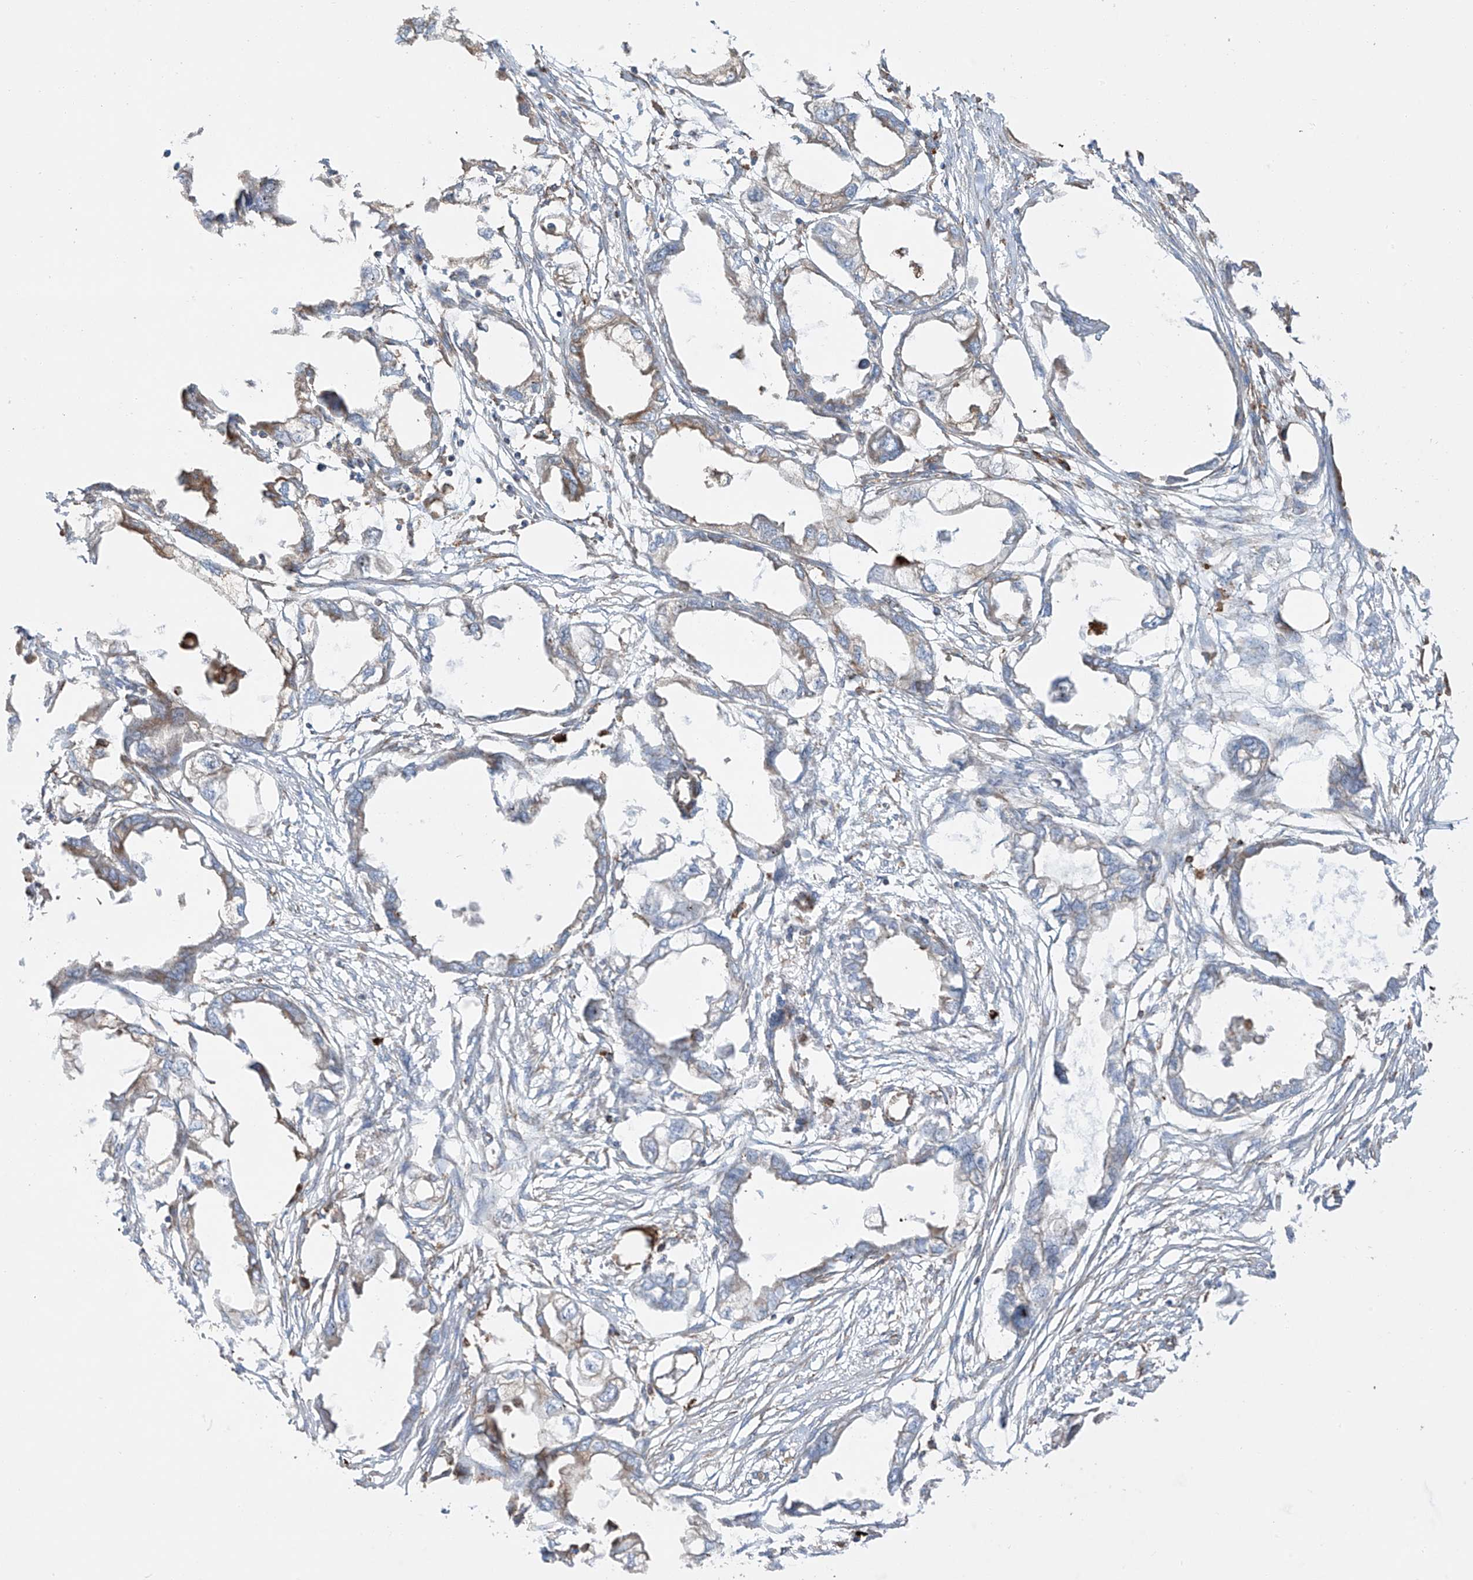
{"staining": {"intensity": "weak", "quantity": "<25%", "location": "cytoplasmic/membranous"}, "tissue": "endometrial cancer", "cell_type": "Tumor cells", "image_type": "cancer", "snomed": [{"axis": "morphology", "description": "Adenocarcinoma, NOS"}, {"axis": "morphology", "description": "Adenocarcinoma, metastatic, NOS"}, {"axis": "topography", "description": "Adipose tissue"}, {"axis": "topography", "description": "Endometrium"}], "caption": "The histopathology image shows no significant staining in tumor cells of metastatic adenocarcinoma (endometrial).", "gene": "MX1", "patient": {"sex": "female", "age": 67}}